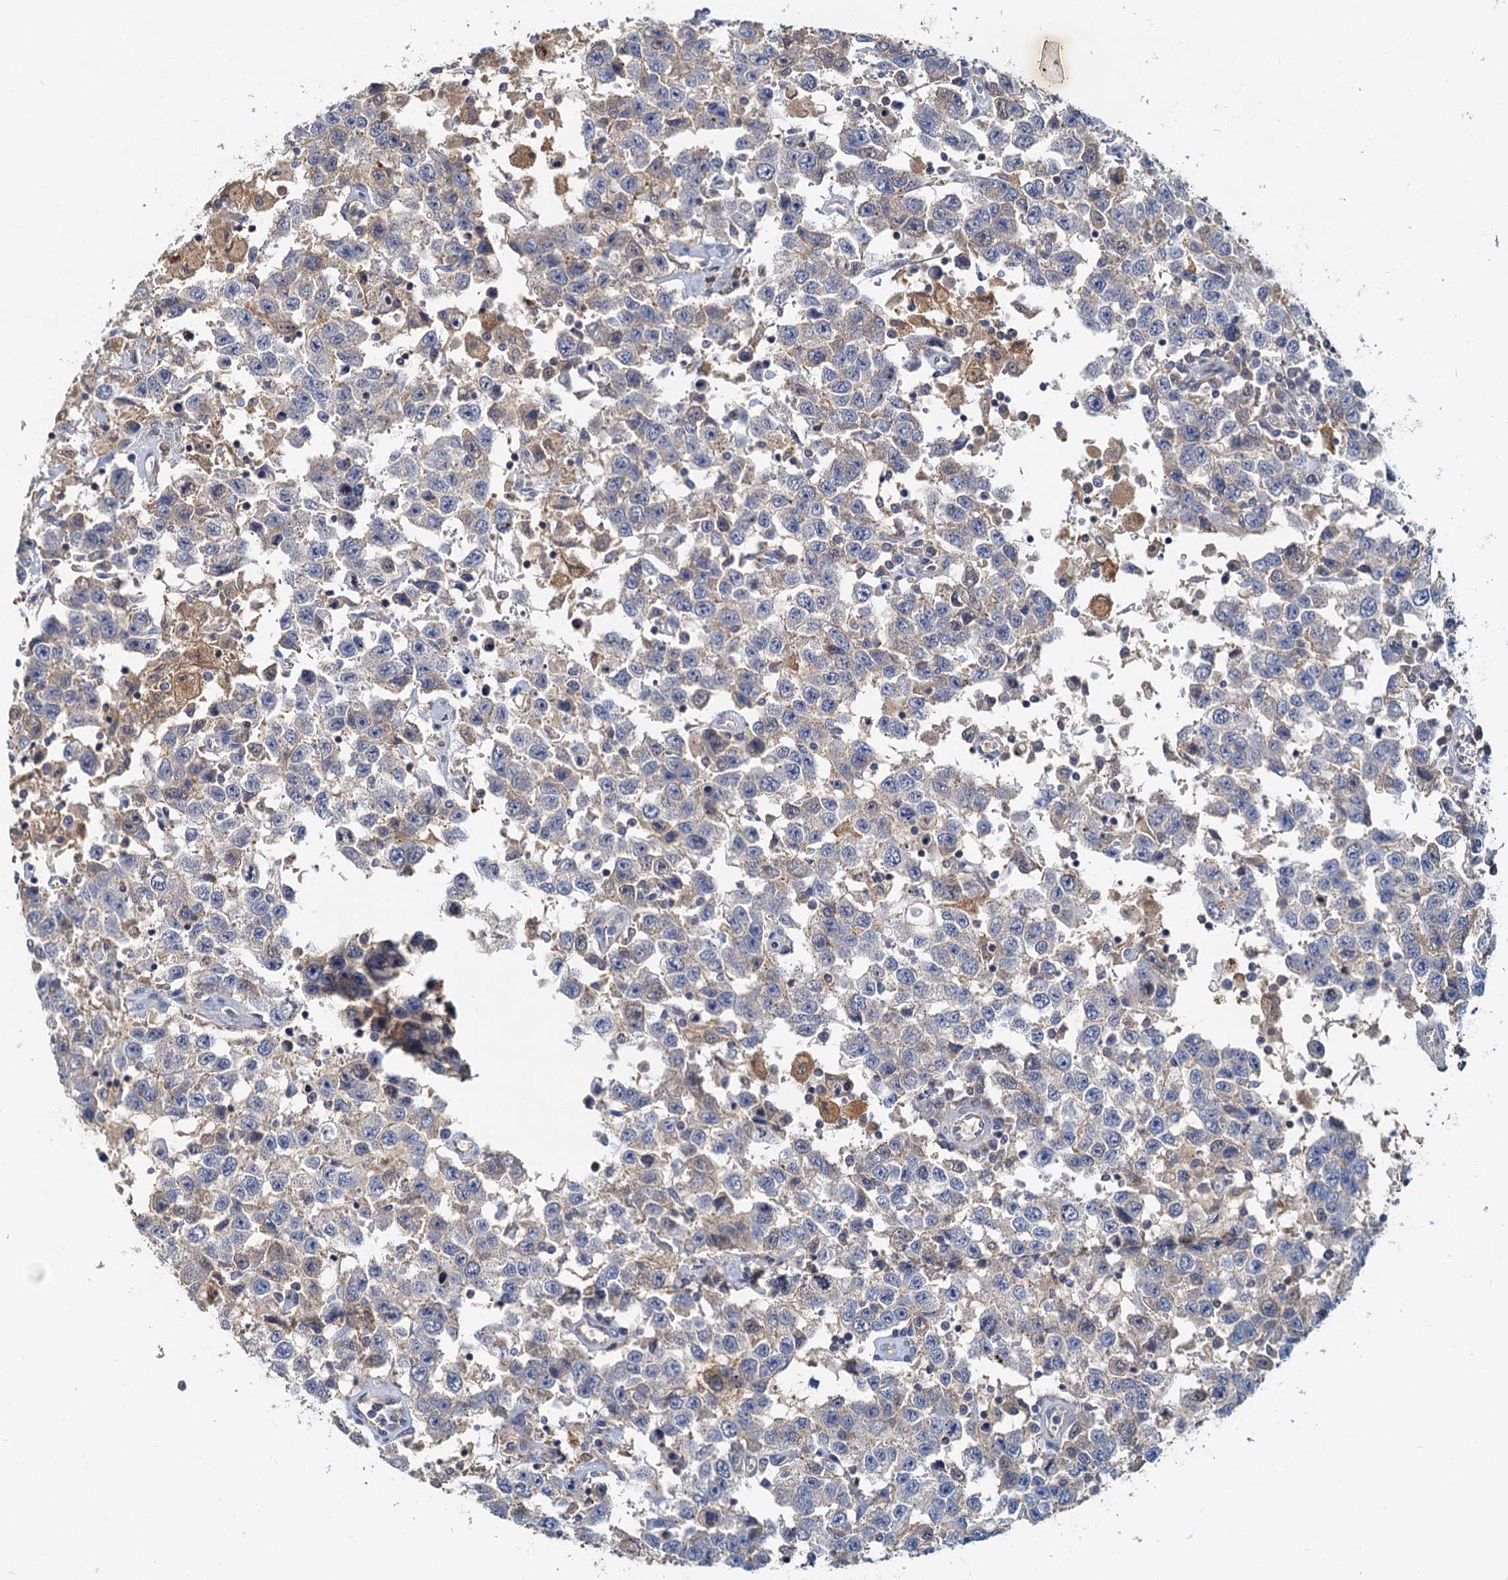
{"staining": {"intensity": "negative", "quantity": "none", "location": "none"}, "tissue": "testis cancer", "cell_type": "Tumor cells", "image_type": "cancer", "snomed": [{"axis": "morphology", "description": "Seminoma, NOS"}, {"axis": "topography", "description": "Testis"}], "caption": "Testis cancer (seminoma) stained for a protein using immunohistochemistry demonstrates no staining tumor cells.", "gene": "TOLLIP", "patient": {"sex": "male", "age": 41}}